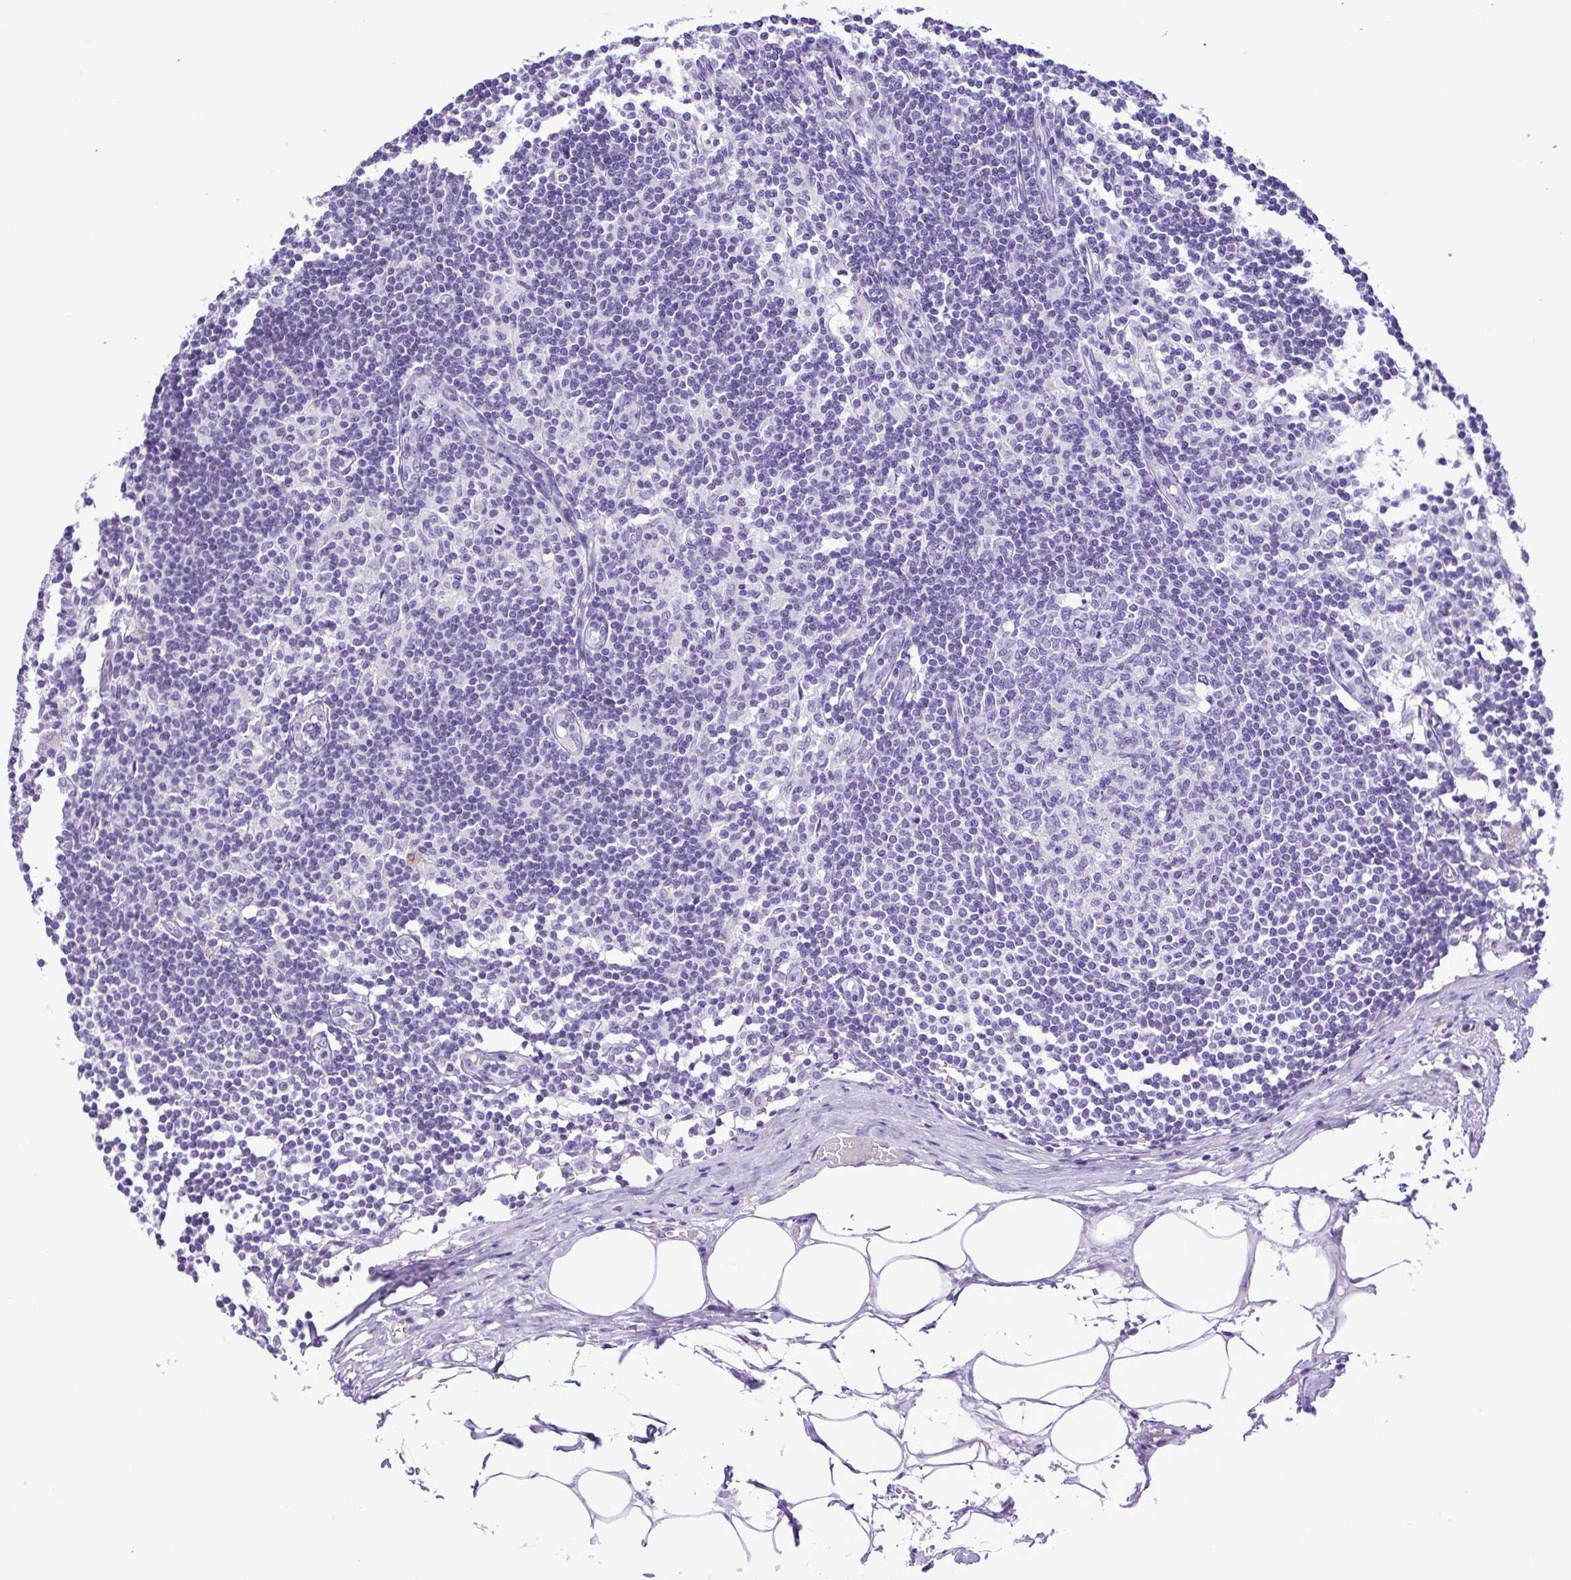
{"staining": {"intensity": "negative", "quantity": "none", "location": "none"}, "tissue": "lymph node", "cell_type": "Germinal center cells", "image_type": "normal", "snomed": [{"axis": "morphology", "description": "Normal tissue, NOS"}, {"axis": "topography", "description": "Lymph node"}], "caption": "High magnification brightfield microscopy of unremarkable lymph node stained with DAB (3,3'-diaminobenzidine) (brown) and counterstained with hematoxylin (blue): germinal center cells show no significant expression. (IHC, brightfield microscopy, high magnification).", "gene": "CASP14", "patient": {"sex": "female", "age": 69}}